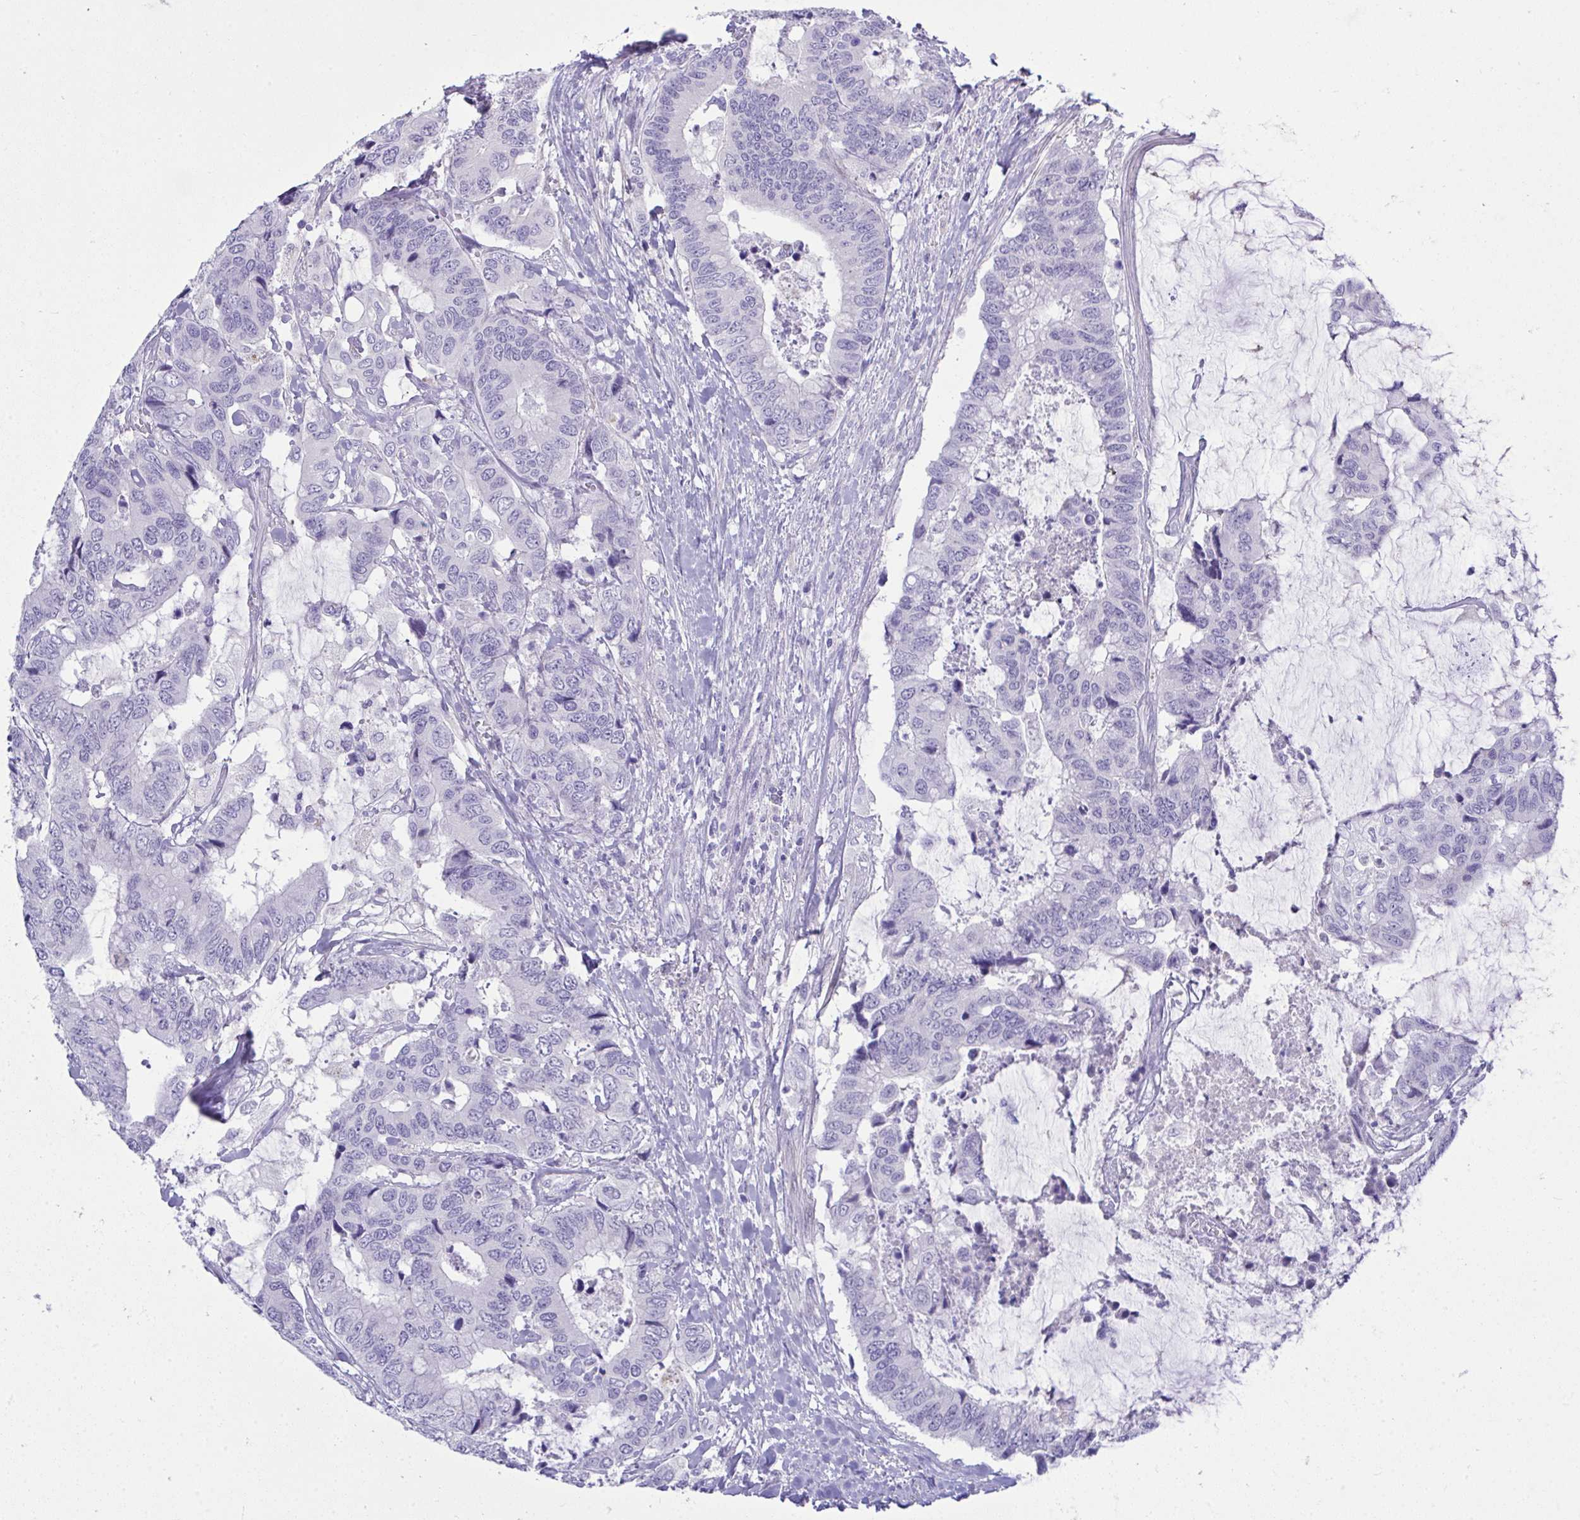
{"staining": {"intensity": "negative", "quantity": "none", "location": "none"}, "tissue": "colorectal cancer", "cell_type": "Tumor cells", "image_type": "cancer", "snomed": [{"axis": "morphology", "description": "Adenocarcinoma, NOS"}, {"axis": "topography", "description": "Rectum"}], "caption": "The photomicrograph demonstrates no staining of tumor cells in colorectal adenocarcinoma.", "gene": "MED9", "patient": {"sex": "female", "age": 59}}